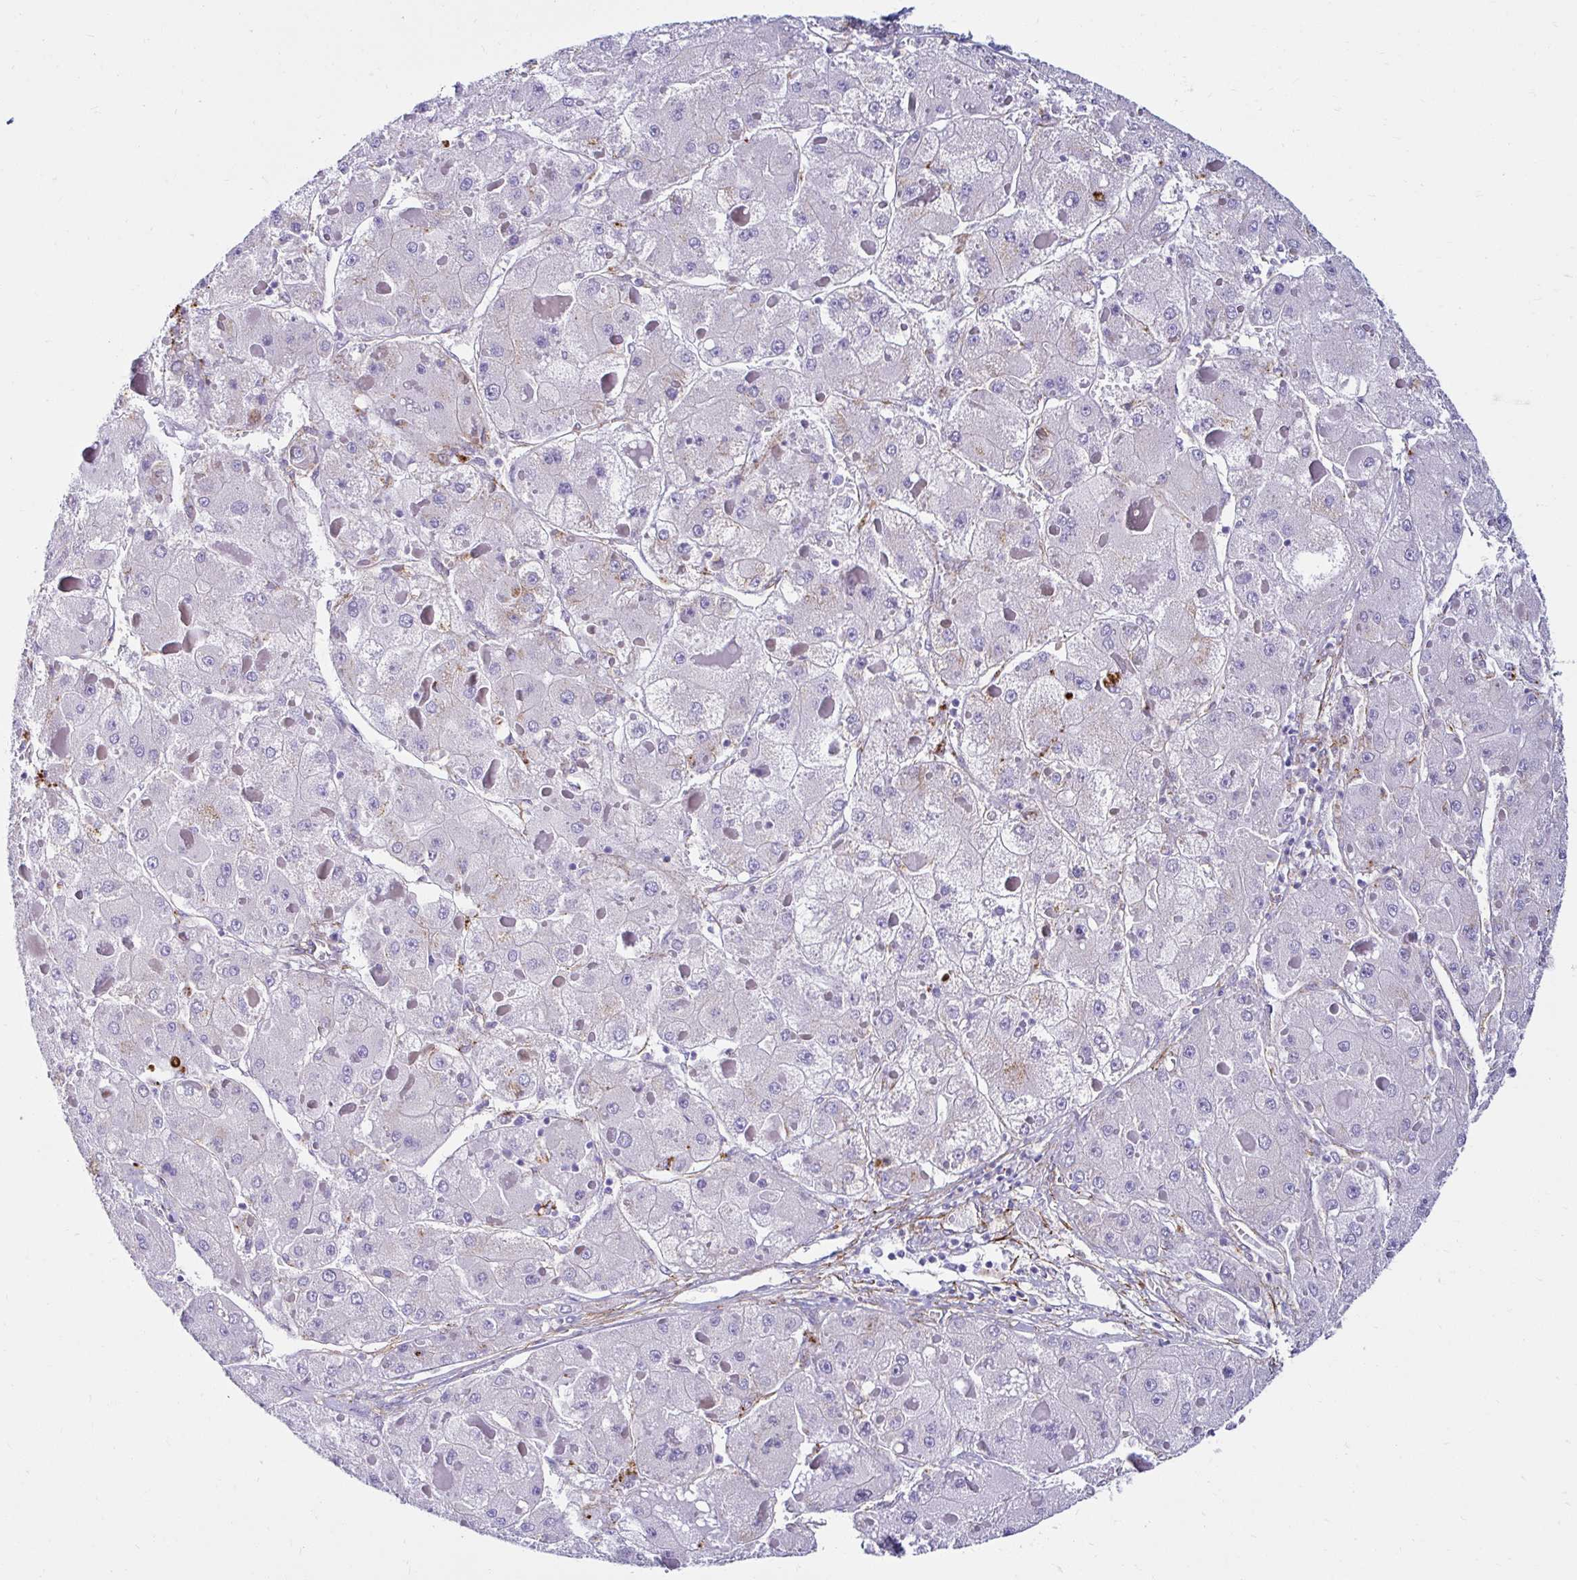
{"staining": {"intensity": "negative", "quantity": "none", "location": "none"}, "tissue": "liver cancer", "cell_type": "Tumor cells", "image_type": "cancer", "snomed": [{"axis": "morphology", "description": "Carcinoma, Hepatocellular, NOS"}, {"axis": "topography", "description": "Liver"}], "caption": "High power microscopy histopathology image of an immunohistochemistry (IHC) micrograph of hepatocellular carcinoma (liver), revealing no significant staining in tumor cells.", "gene": "ANKRD62", "patient": {"sex": "female", "age": 73}}